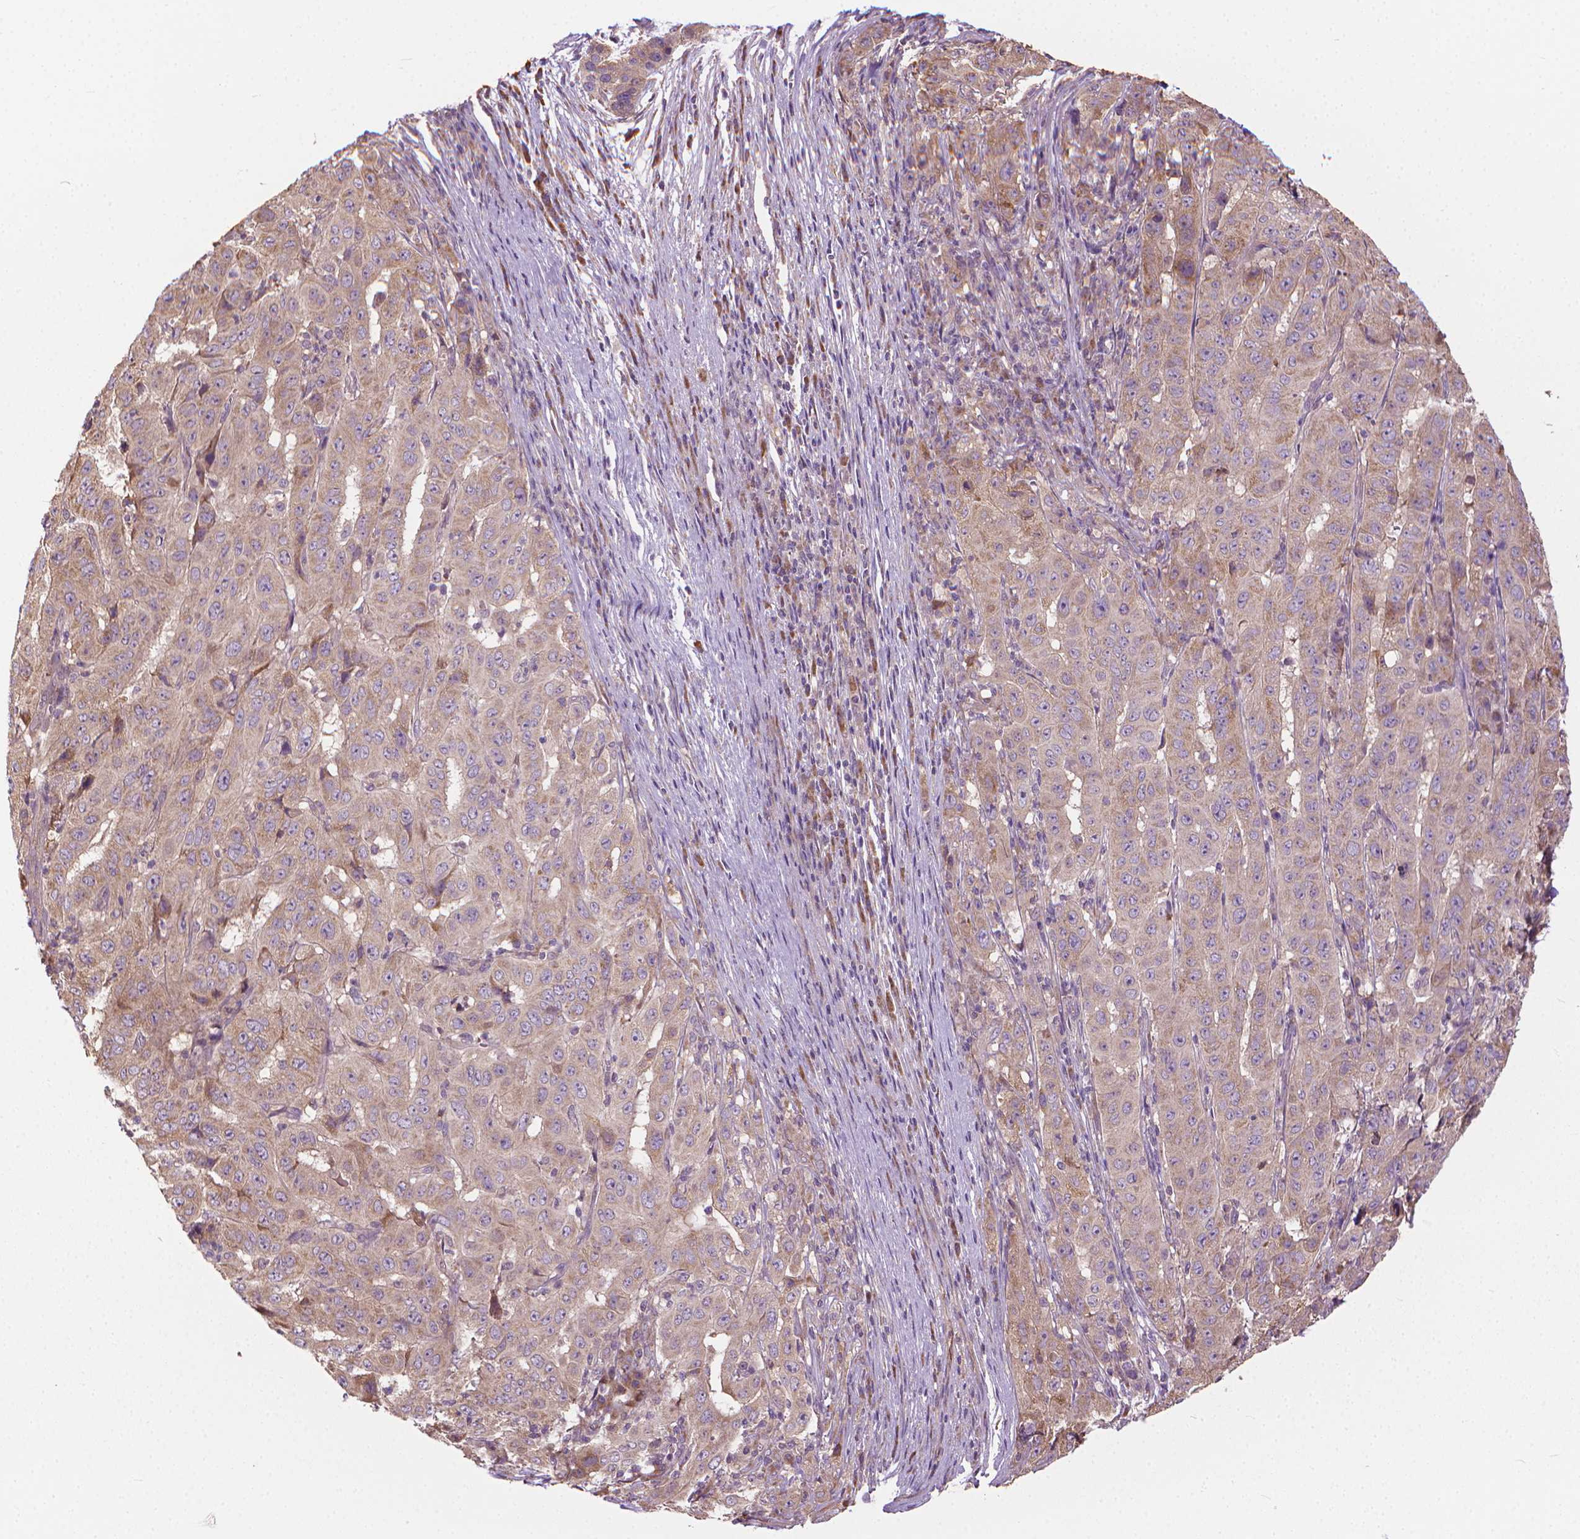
{"staining": {"intensity": "weak", "quantity": "<25%", "location": "cytoplasmic/membranous"}, "tissue": "pancreatic cancer", "cell_type": "Tumor cells", "image_type": "cancer", "snomed": [{"axis": "morphology", "description": "Adenocarcinoma, NOS"}, {"axis": "topography", "description": "Pancreas"}], "caption": "A photomicrograph of human adenocarcinoma (pancreatic) is negative for staining in tumor cells.", "gene": "NUDT1", "patient": {"sex": "male", "age": 63}}